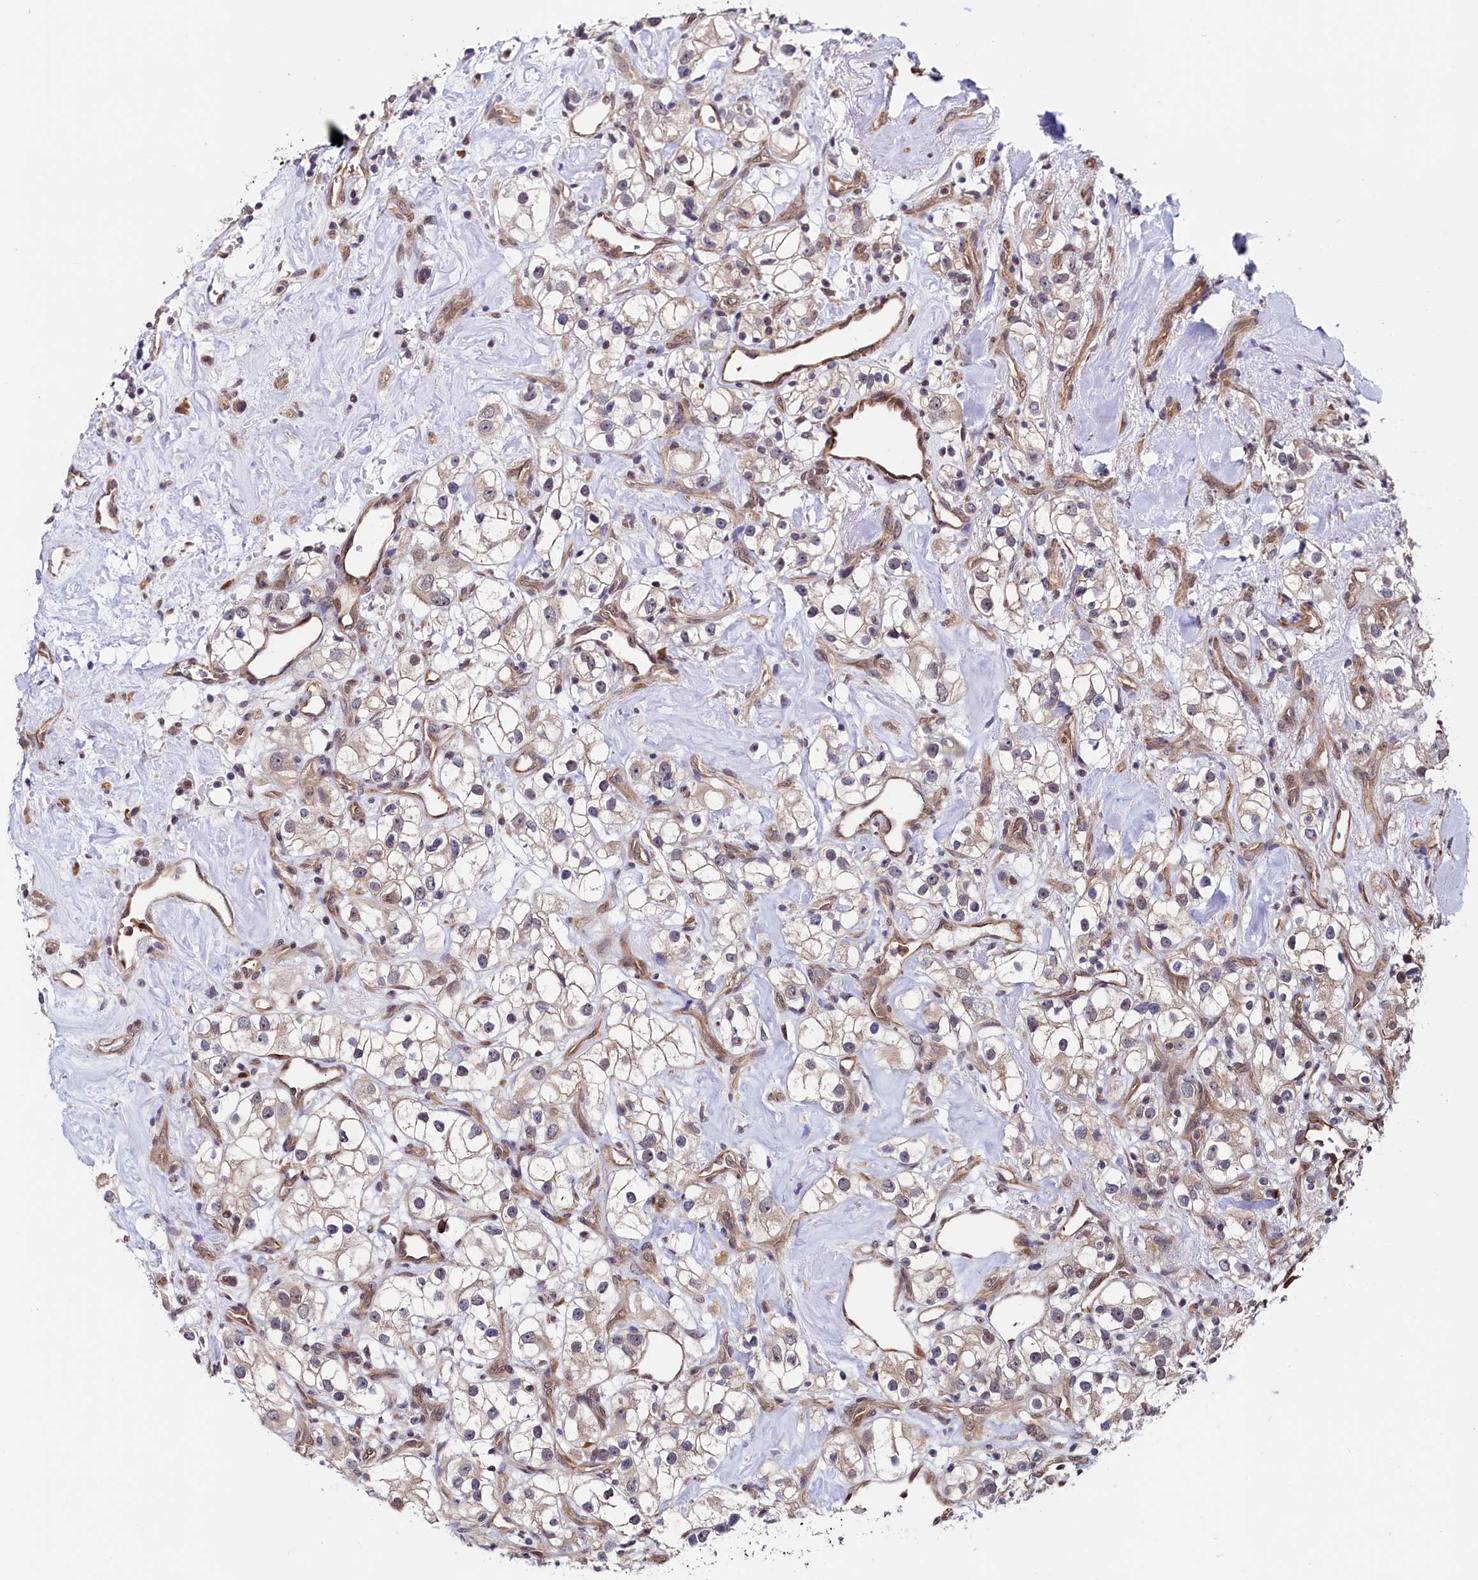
{"staining": {"intensity": "weak", "quantity": "<25%", "location": "nuclear"}, "tissue": "renal cancer", "cell_type": "Tumor cells", "image_type": "cancer", "snomed": [{"axis": "morphology", "description": "Adenocarcinoma, NOS"}, {"axis": "topography", "description": "Kidney"}], "caption": "Immunohistochemical staining of human renal adenocarcinoma displays no significant positivity in tumor cells.", "gene": "LEO1", "patient": {"sex": "male", "age": 77}}